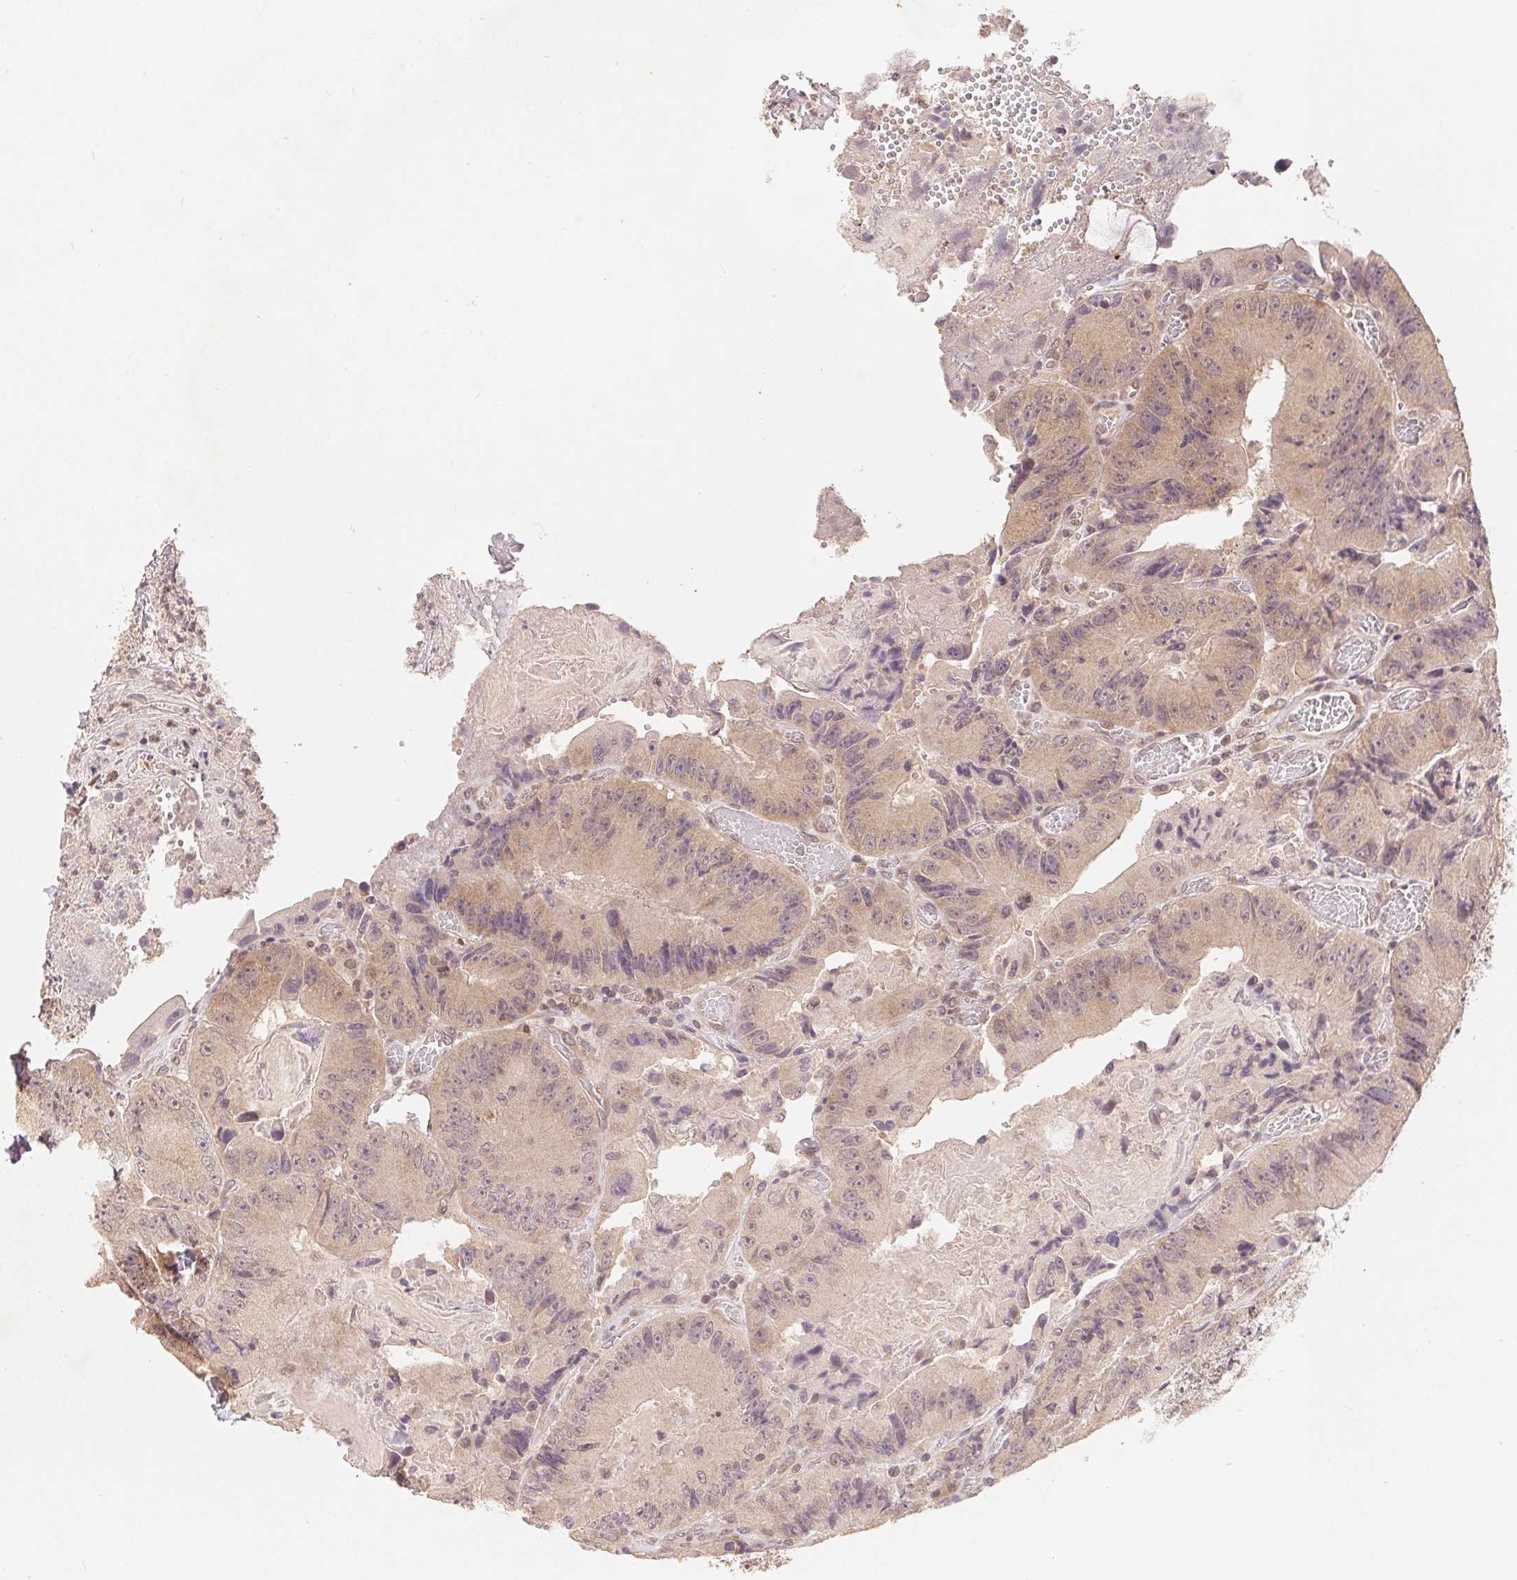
{"staining": {"intensity": "weak", "quantity": "<25%", "location": "cytoplasmic/membranous"}, "tissue": "colorectal cancer", "cell_type": "Tumor cells", "image_type": "cancer", "snomed": [{"axis": "morphology", "description": "Adenocarcinoma, NOS"}, {"axis": "topography", "description": "Colon"}], "caption": "A high-resolution micrograph shows immunohistochemistry staining of colorectal adenocarcinoma, which demonstrates no significant staining in tumor cells.", "gene": "HMGN3", "patient": {"sex": "female", "age": 86}}